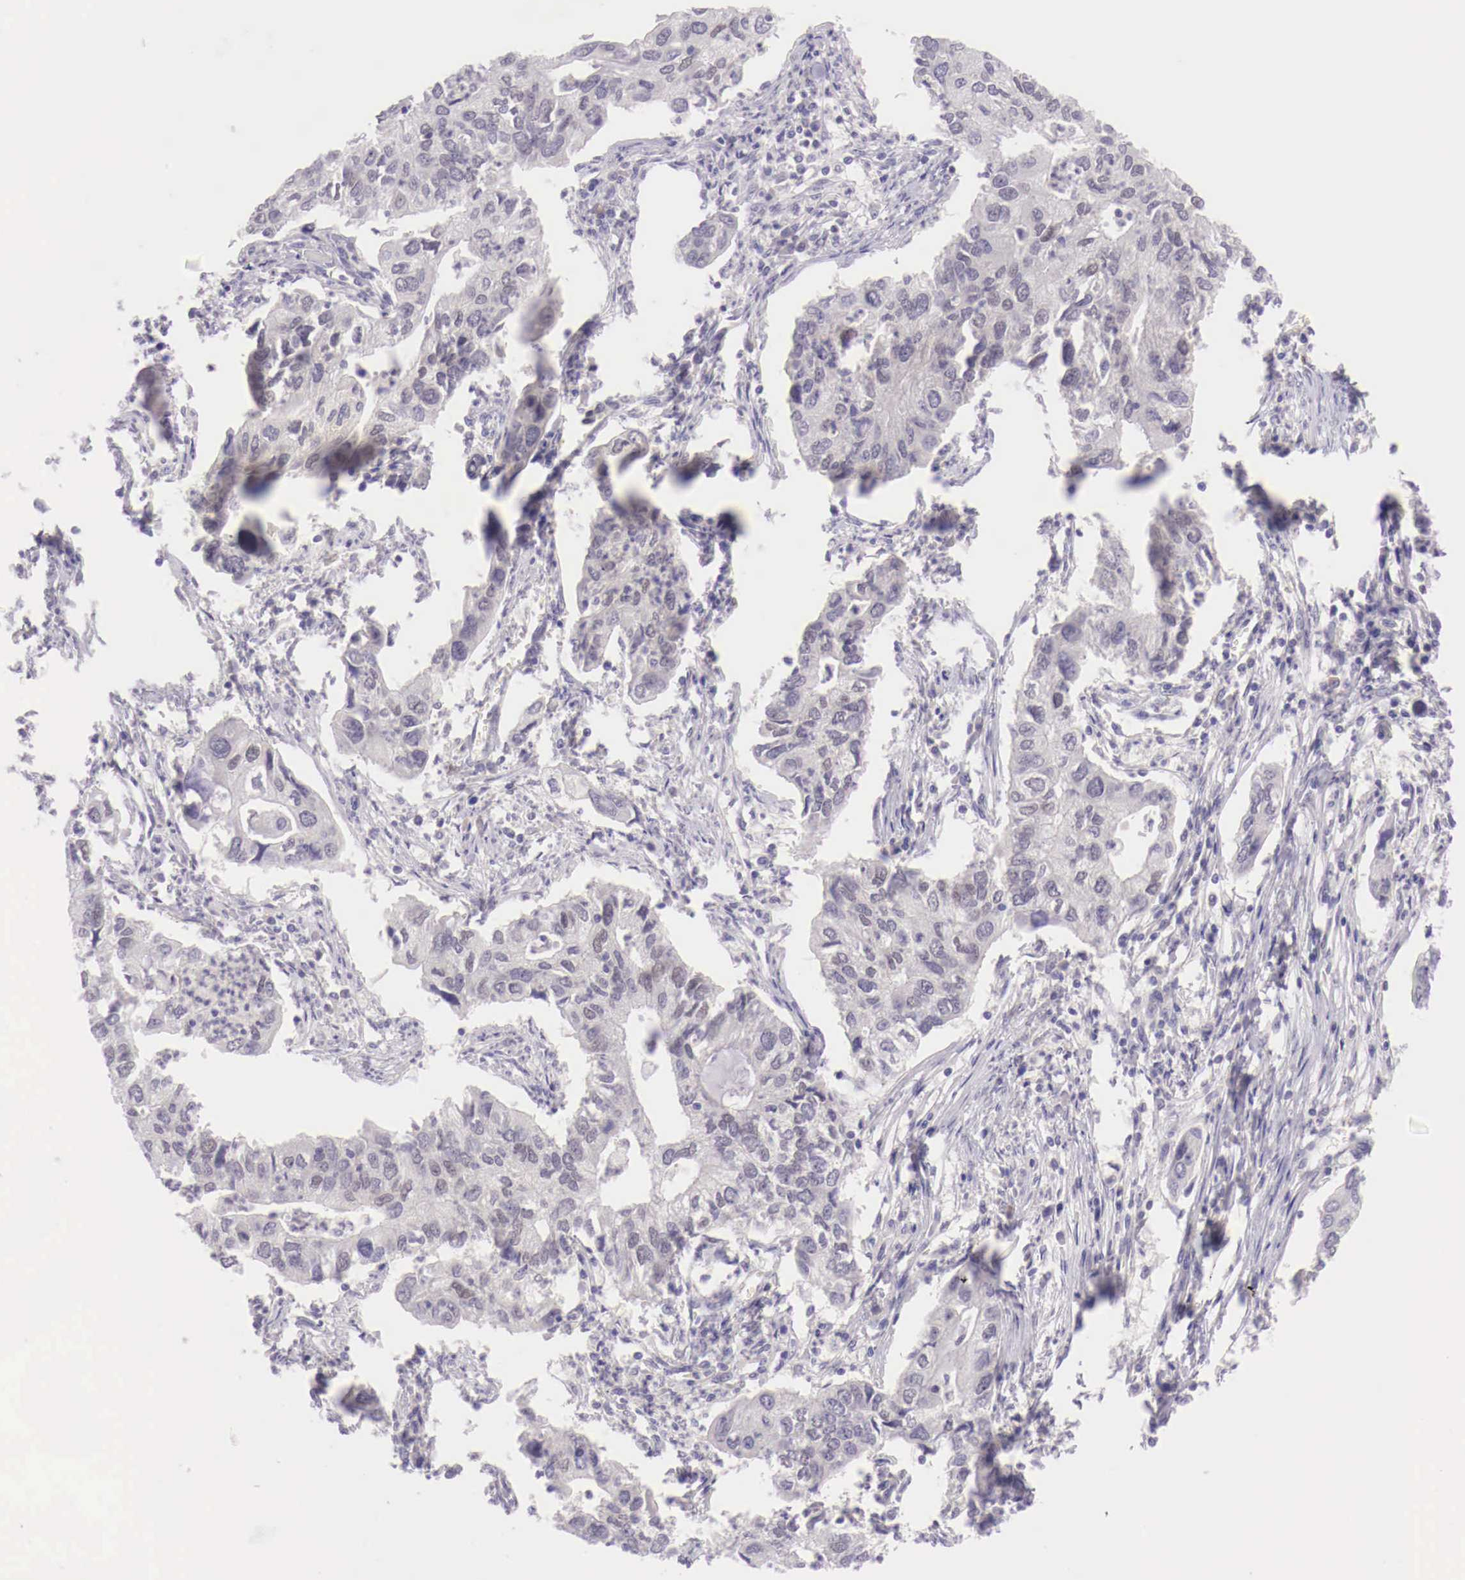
{"staining": {"intensity": "negative", "quantity": "none", "location": "none"}, "tissue": "lung cancer", "cell_type": "Tumor cells", "image_type": "cancer", "snomed": [{"axis": "morphology", "description": "Adenocarcinoma, NOS"}, {"axis": "topography", "description": "Lung"}], "caption": "A high-resolution micrograph shows IHC staining of lung adenocarcinoma, which displays no significant staining in tumor cells.", "gene": "BCL6", "patient": {"sex": "male", "age": 48}}